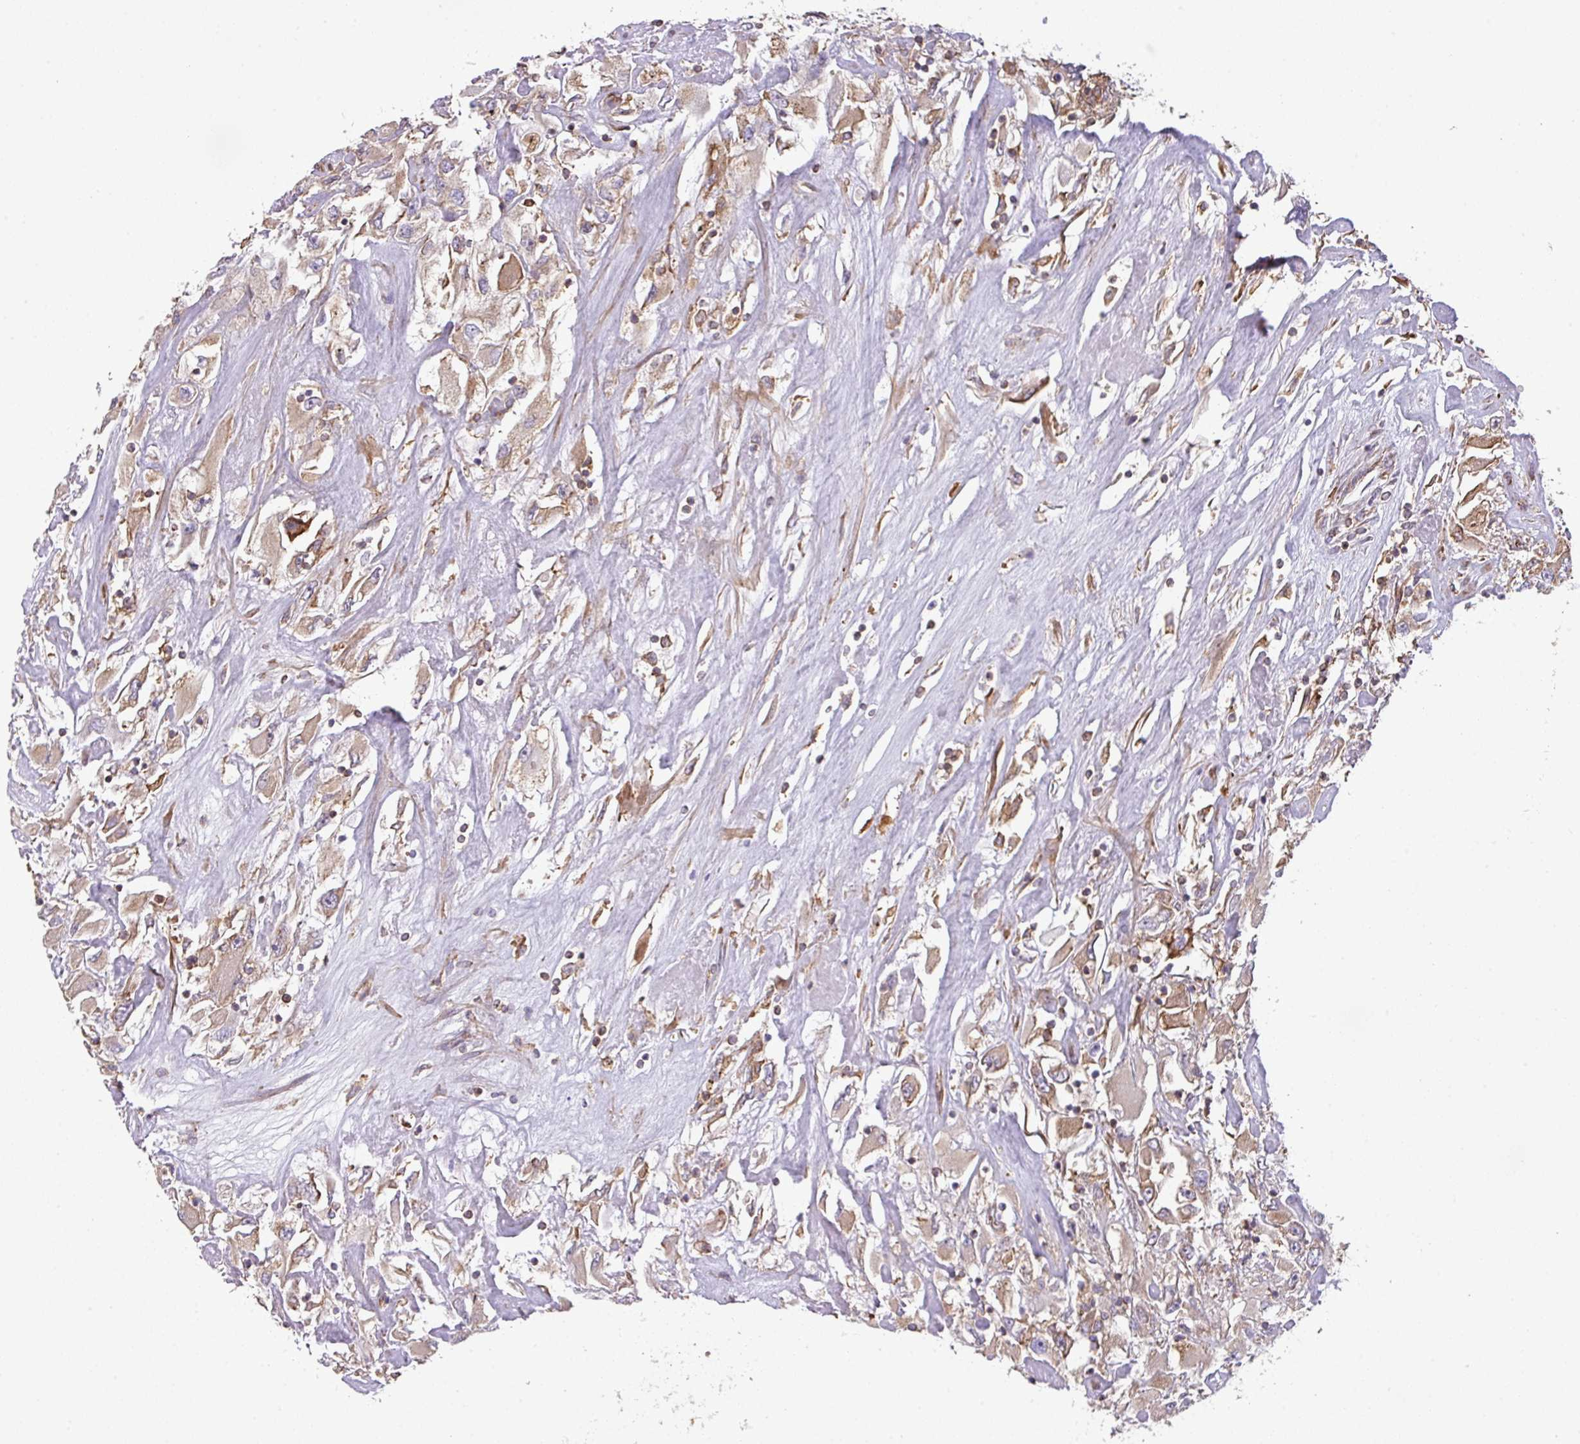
{"staining": {"intensity": "moderate", "quantity": ">75%", "location": "cytoplasmic/membranous"}, "tissue": "renal cancer", "cell_type": "Tumor cells", "image_type": "cancer", "snomed": [{"axis": "morphology", "description": "Adenocarcinoma, NOS"}, {"axis": "topography", "description": "Kidney"}], "caption": "Approximately >75% of tumor cells in human adenocarcinoma (renal) display moderate cytoplasmic/membranous protein staining as visualized by brown immunohistochemical staining.", "gene": "LRRC41", "patient": {"sex": "female", "age": 52}}